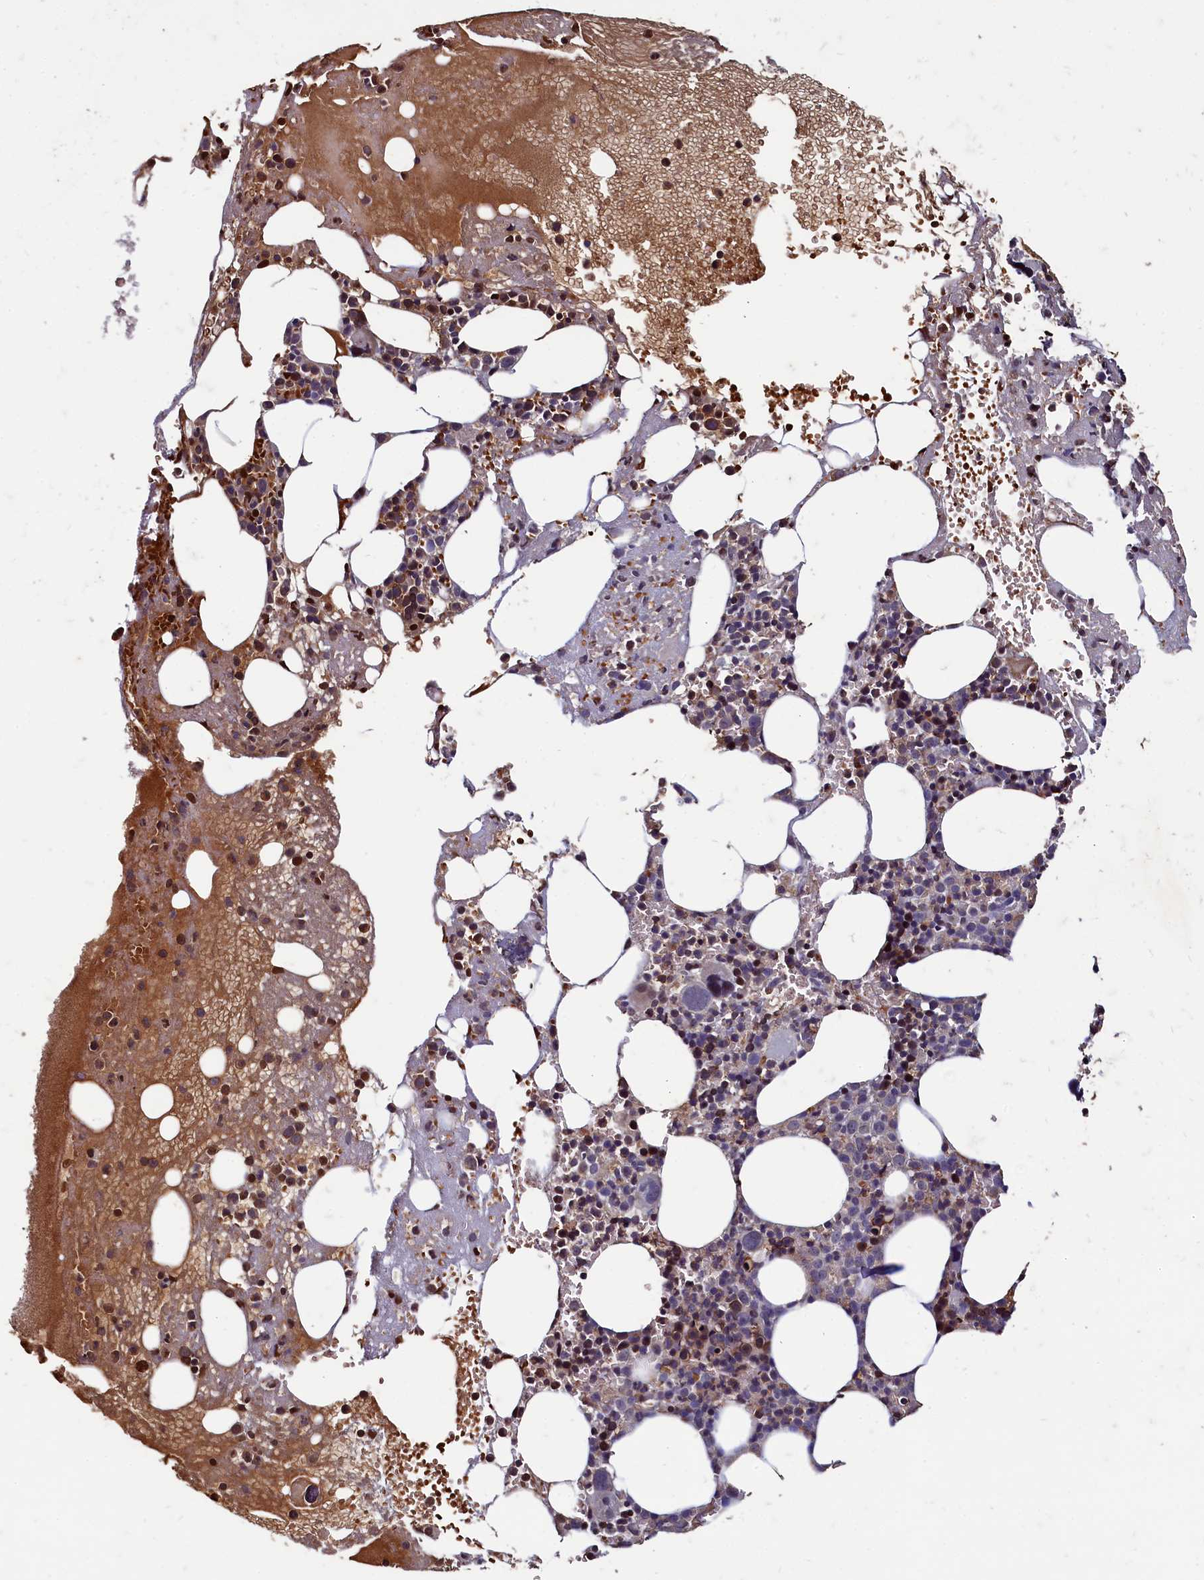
{"staining": {"intensity": "strong", "quantity": "25%-75%", "location": "cytoplasmic/membranous,nuclear"}, "tissue": "bone marrow", "cell_type": "Hematopoietic cells", "image_type": "normal", "snomed": [{"axis": "morphology", "description": "Normal tissue, NOS"}, {"axis": "topography", "description": "Bone marrow"}], "caption": "Immunohistochemistry staining of unremarkable bone marrow, which demonstrates high levels of strong cytoplasmic/membranous,nuclear staining in approximately 25%-75% of hematopoietic cells indicating strong cytoplasmic/membranous,nuclear protein expression. The staining was performed using DAB (3,3'-diaminobenzidine) (brown) for protein detection and nuclei were counterstained in hematoxylin (blue).", "gene": "CSTPP1", "patient": {"sex": "male", "age": 61}}